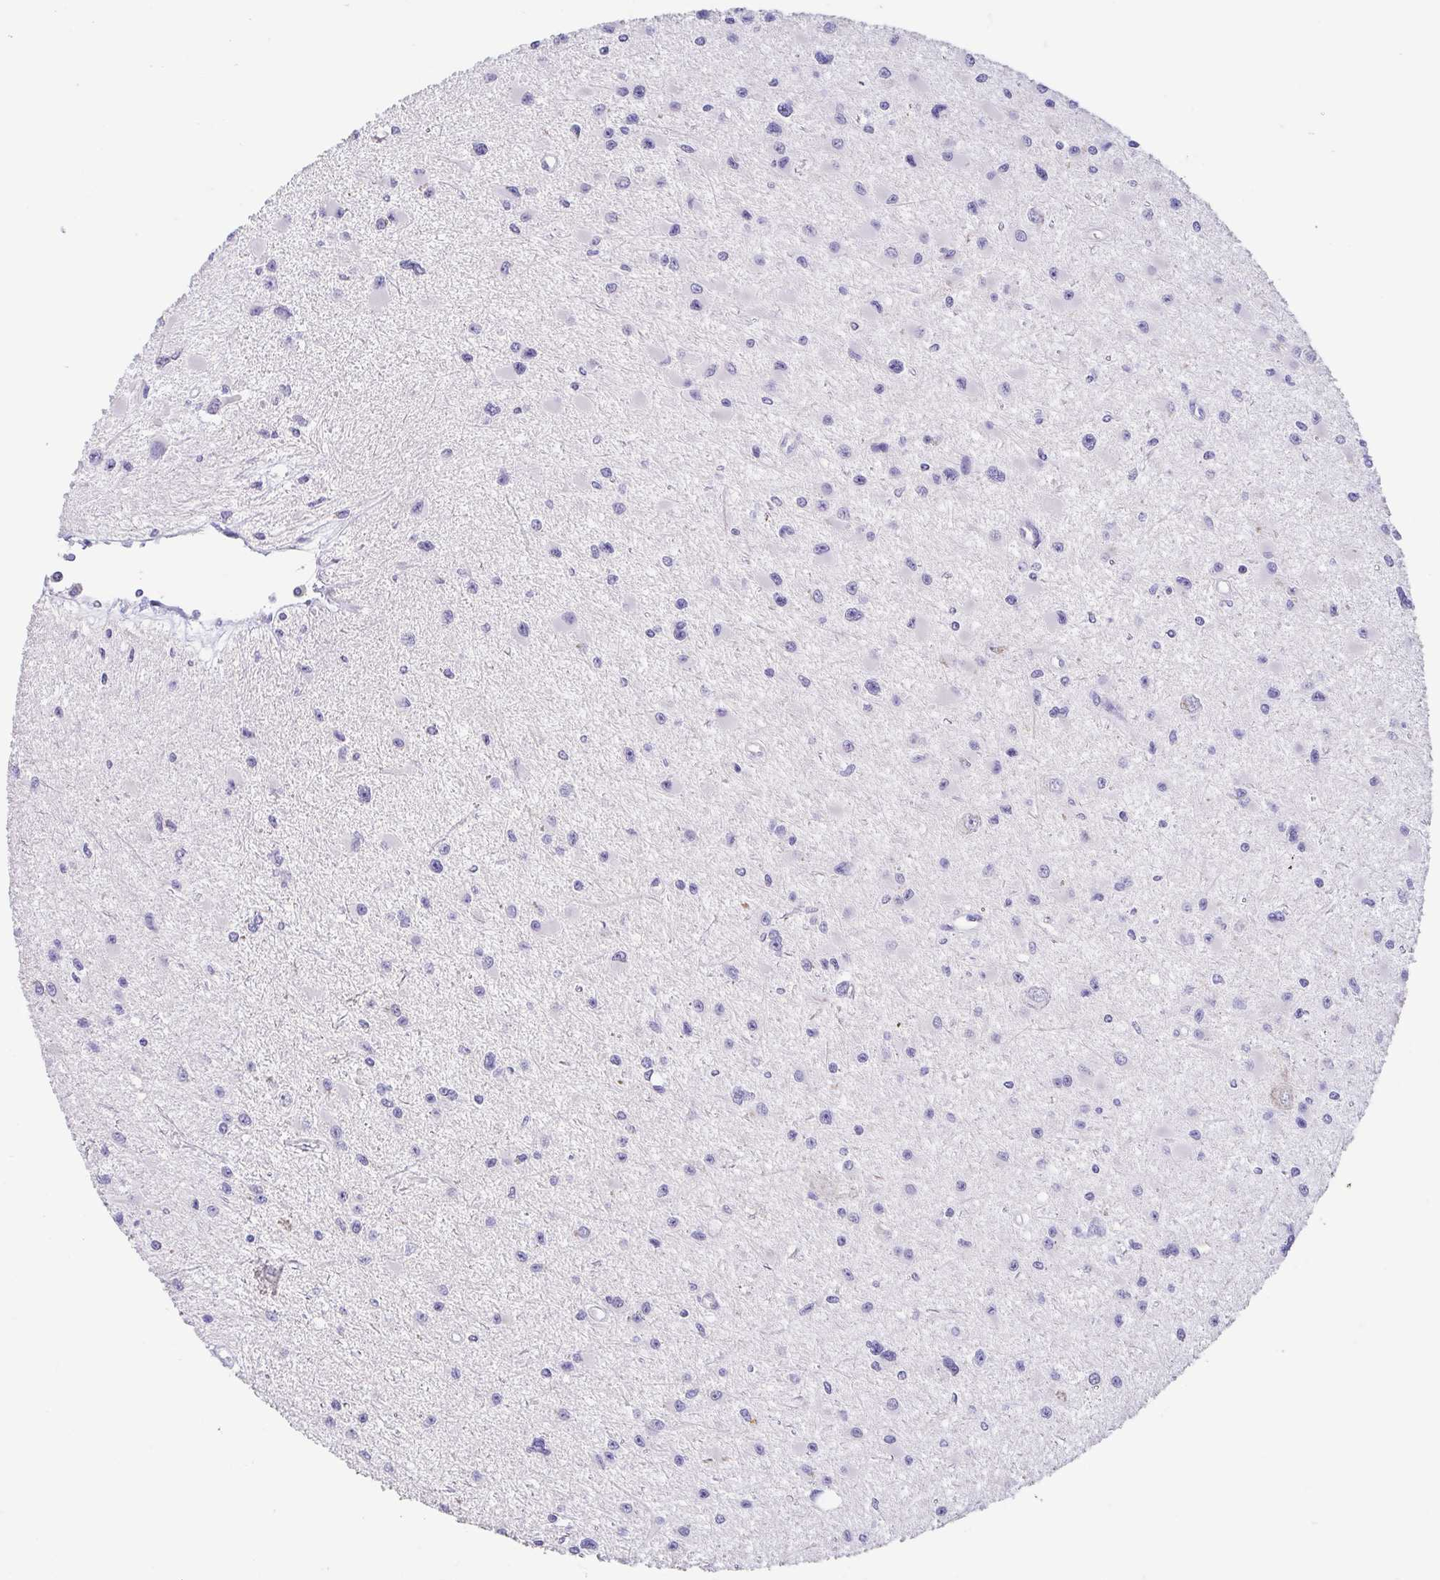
{"staining": {"intensity": "negative", "quantity": "none", "location": "none"}, "tissue": "glioma", "cell_type": "Tumor cells", "image_type": "cancer", "snomed": [{"axis": "morphology", "description": "Glioma, malignant, High grade"}, {"axis": "topography", "description": "Brain"}], "caption": "Immunohistochemistry (IHC) of human glioma demonstrates no staining in tumor cells. Brightfield microscopy of immunohistochemistry stained with DAB (3,3'-diaminobenzidine) (brown) and hematoxylin (blue), captured at high magnification.", "gene": "FABP3", "patient": {"sex": "male", "age": 54}}